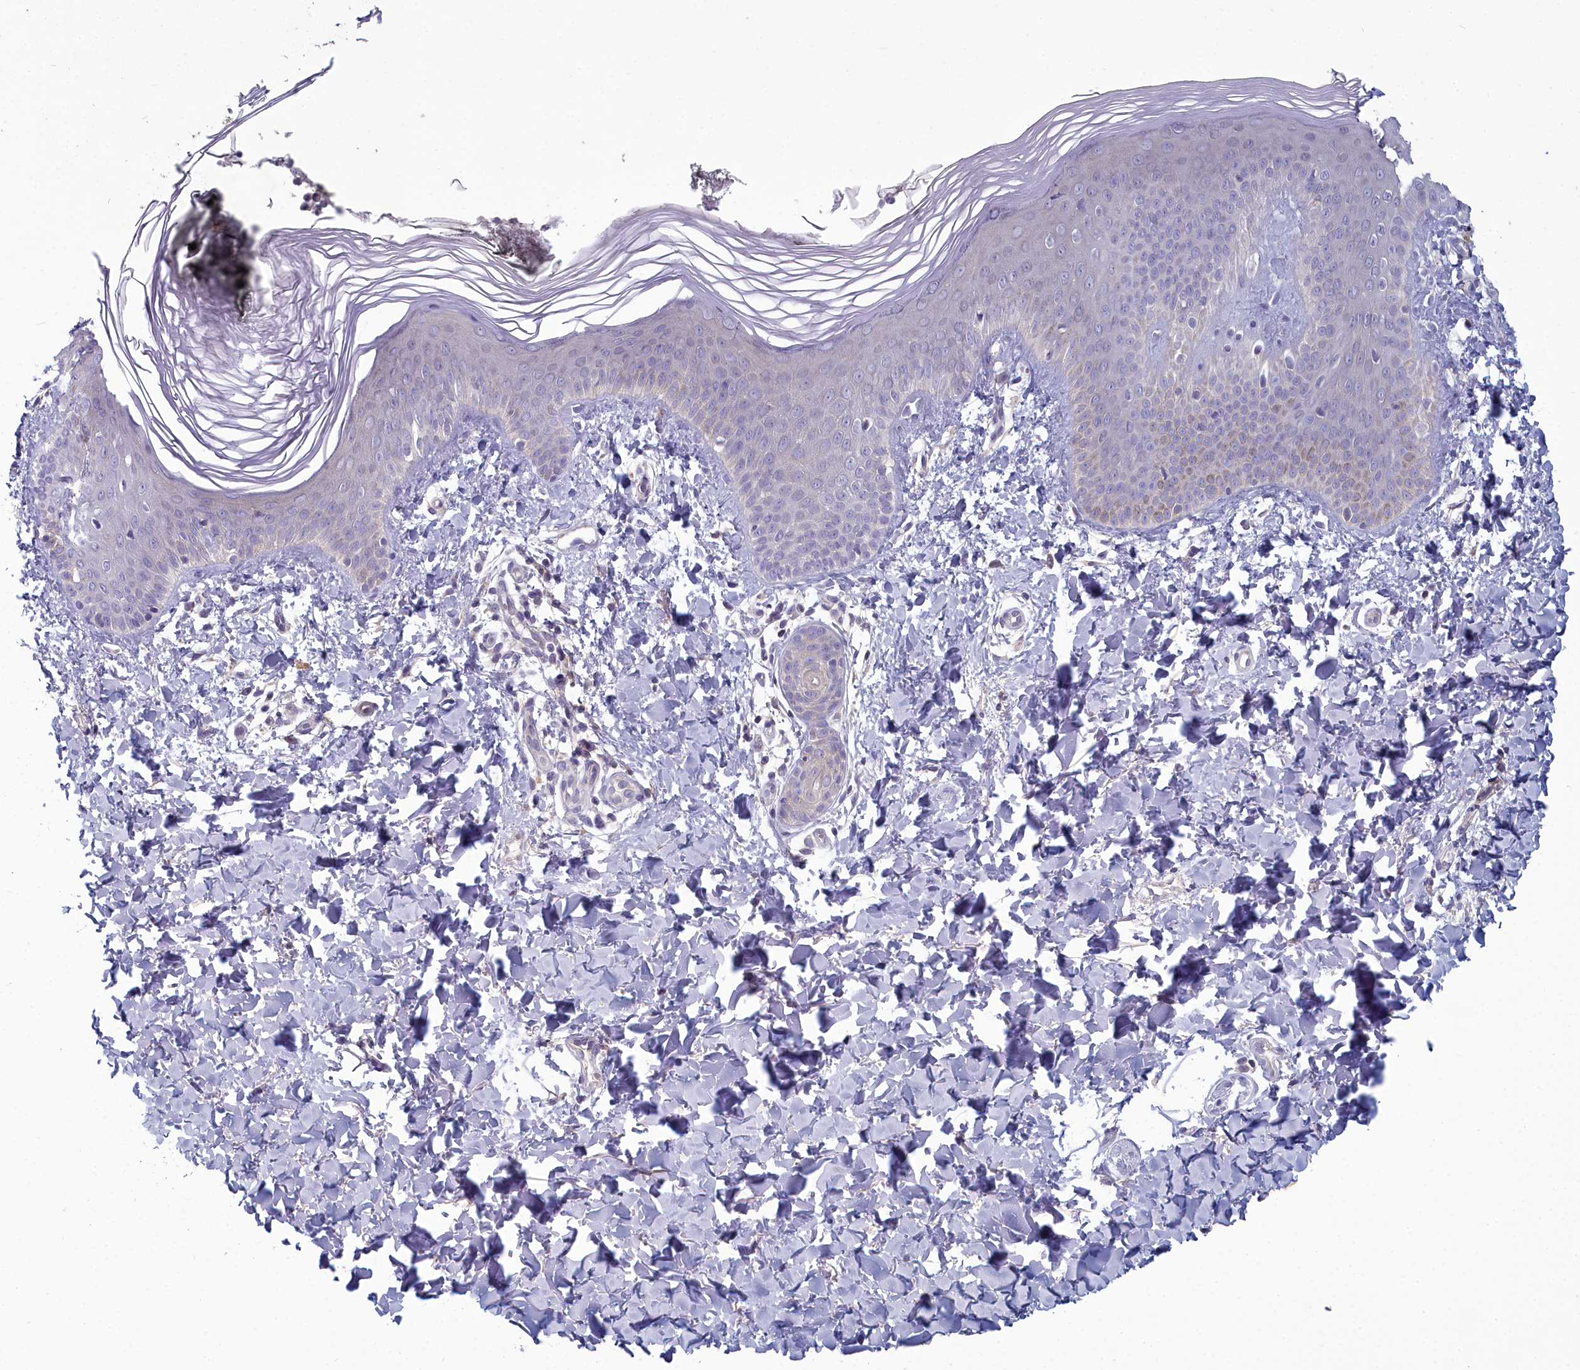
{"staining": {"intensity": "moderate", "quantity": "<25%", "location": "cytoplasmic/membranous"}, "tissue": "skin", "cell_type": "Epidermal cells", "image_type": "normal", "snomed": [{"axis": "morphology", "description": "Normal tissue, NOS"}, {"axis": "morphology", "description": "Inflammation, NOS"}, {"axis": "topography", "description": "Soft tissue"}, {"axis": "topography", "description": "Anal"}], "caption": "Immunohistochemical staining of normal skin exhibits moderate cytoplasmic/membranous protein positivity in about <25% of epidermal cells.", "gene": "INSYN2A", "patient": {"sex": "female", "age": 15}}